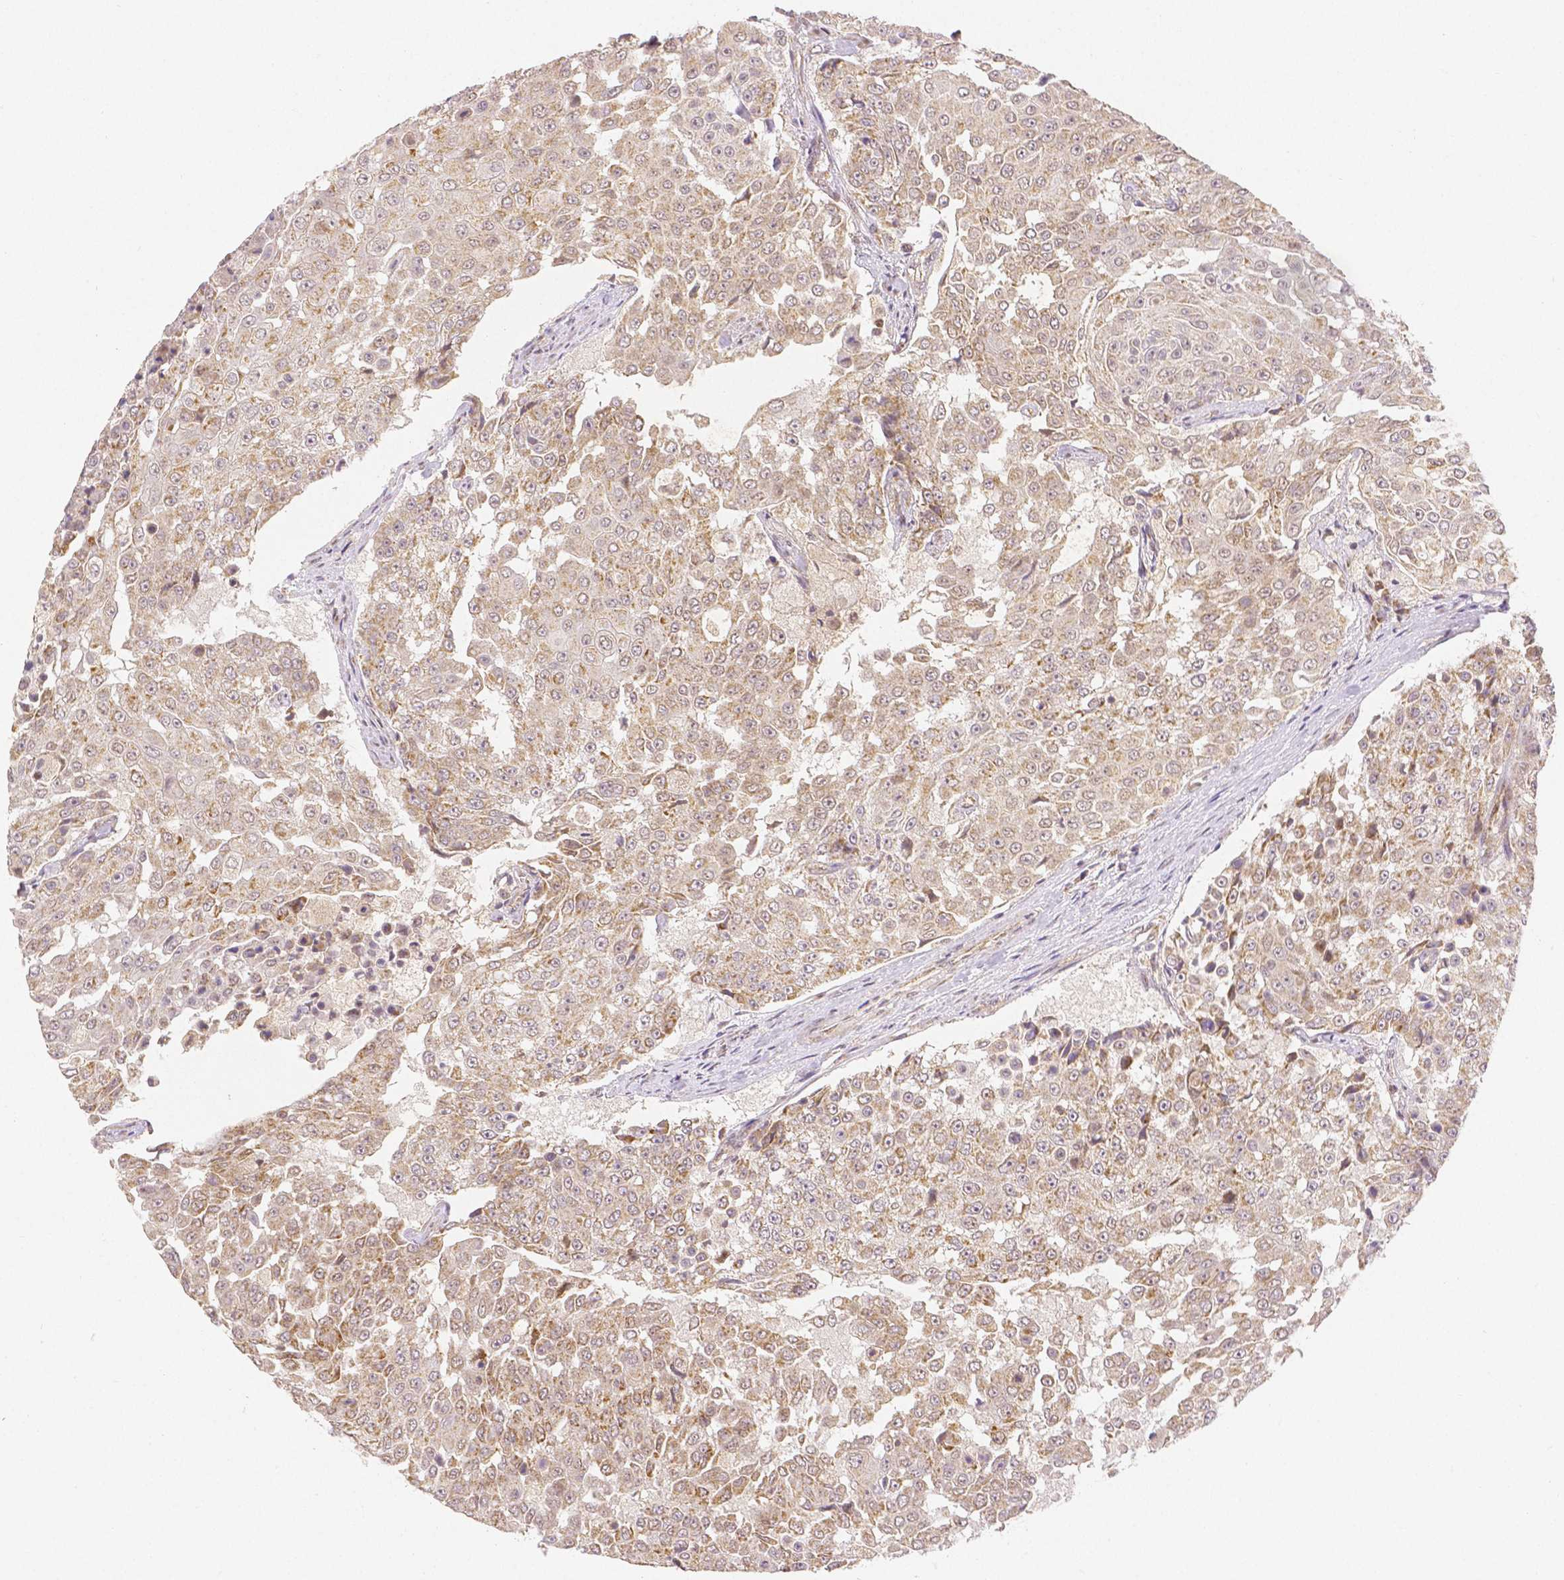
{"staining": {"intensity": "weak", "quantity": ">75%", "location": "cytoplasmic/membranous,nuclear"}, "tissue": "urothelial cancer", "cell_type": "Tumor cells", "image_type": "cancer", "snomed": [{"axis": "morphology", "description": "Urothelial carcinoma, High grade"}, {"axis": "topography", "description": "Urinary bladder"}], "caption": "Urothelial carcinoma (high-grade) stained with DAB (3,3'-diaminobenzidine) IHC exhibits low levels of weak cytoplasmic/membranous and nuclear staining in about >75% of tumor cells. (Brightfield microscopy of DAB IHC at high magnification).", "gene": "RHOT1", "patient": {"sex": "female", "age": 63}}